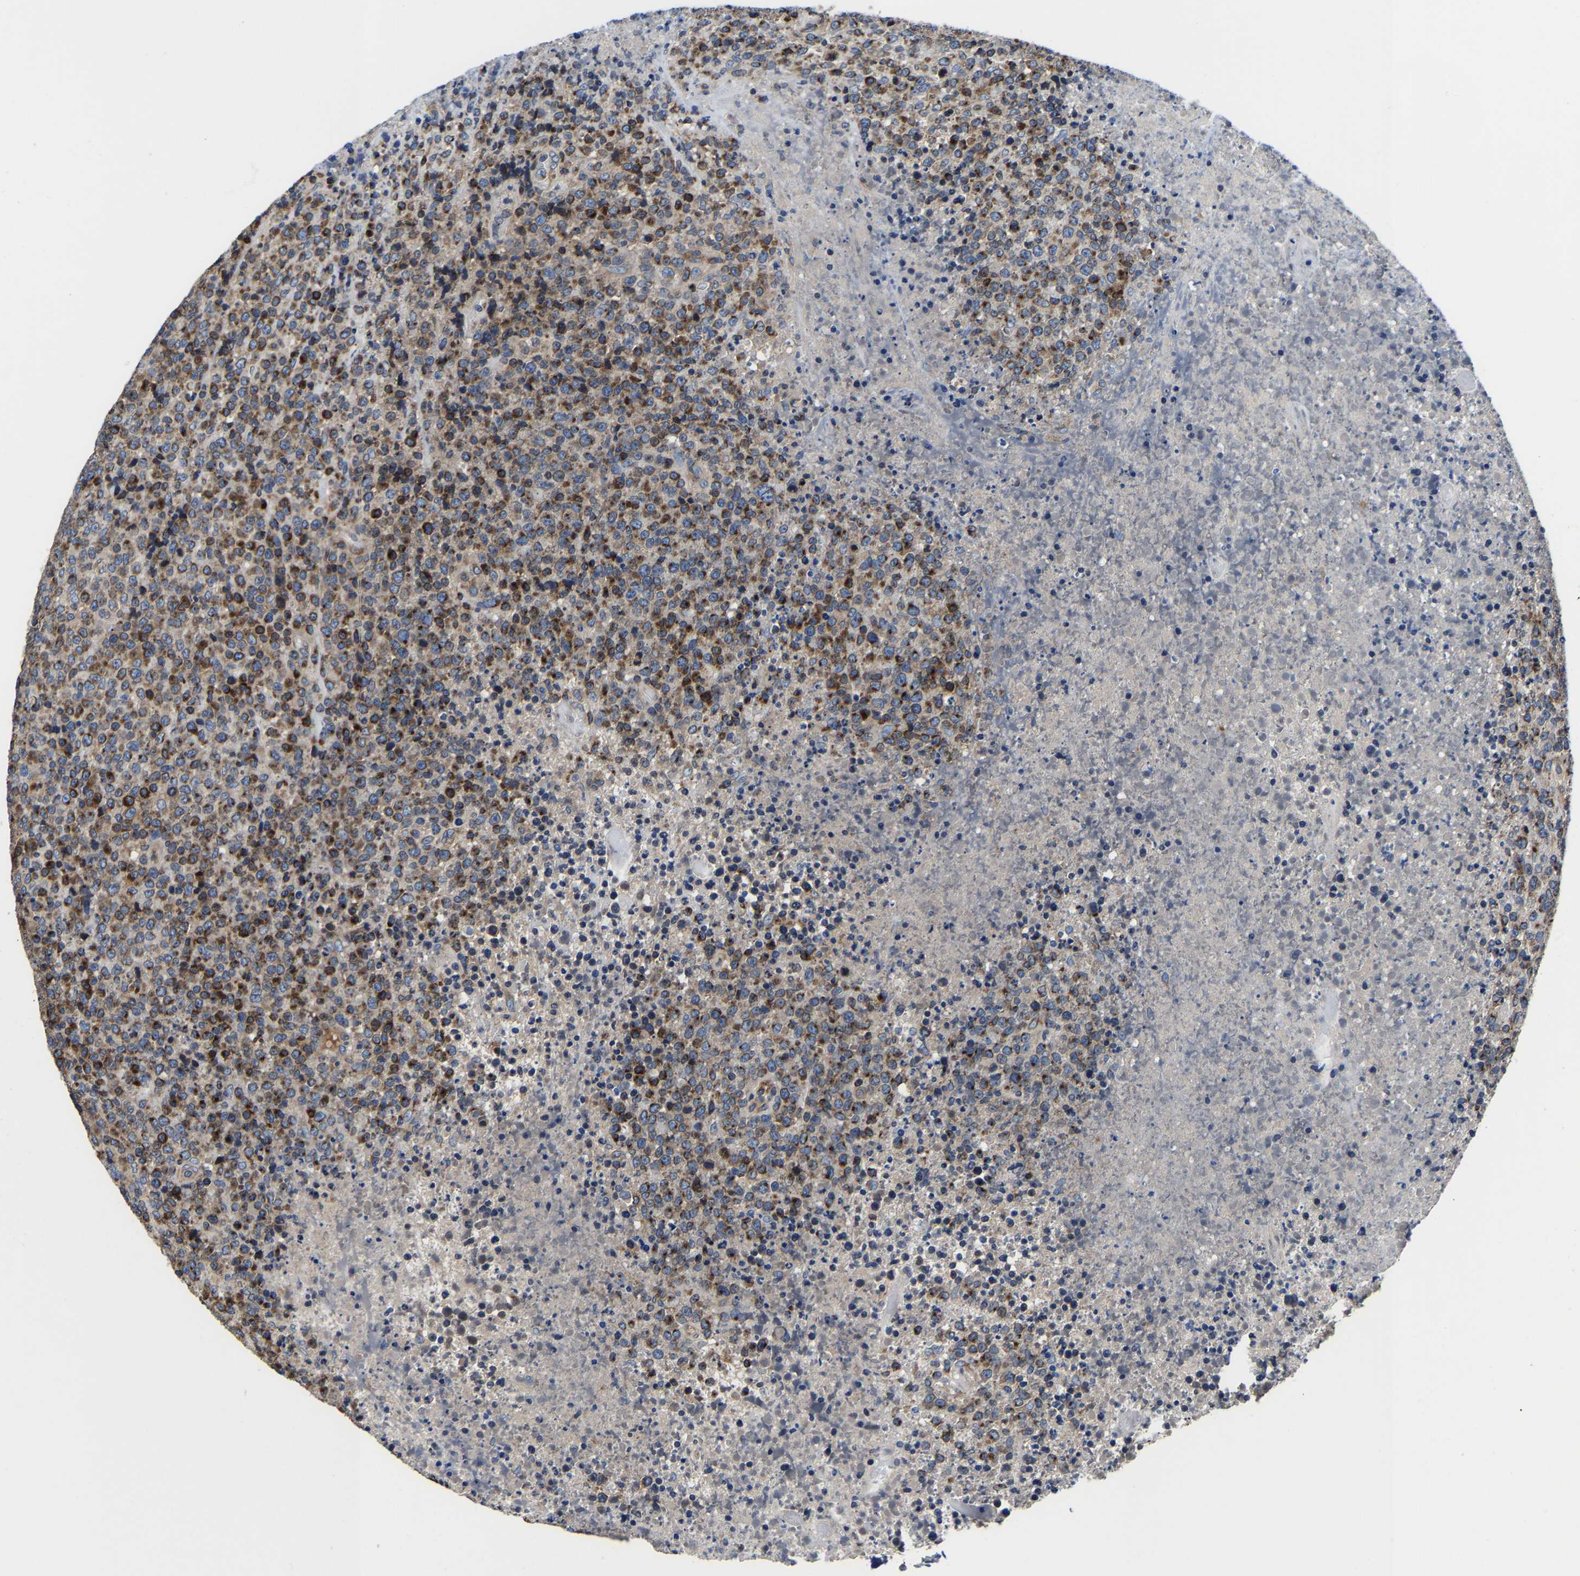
{"staining": {"intensity": "strong", "quantity": "25%-75%", "location": "cytoplasmic/membranous"}, "tissue": "lymphoma", "cell_type": "Tumor cells", "image_type": "cancer", "snomed": [{"axis": "morphology", "description": "Malignant lymphoma, non-Hodgkin's type, High grade"}, {"axis": "topography", "description": "Lymph node"}], "caption": "High-grade malignant lymphoma, non-Hodgkin's type stained with immunohistochemistry demonstrates strong cytoplasmic/membranous staining in approximately 25%-75% of tumor cells.", "gene": "EBAG9", "patient": {"sex": "male", "age": 13}}